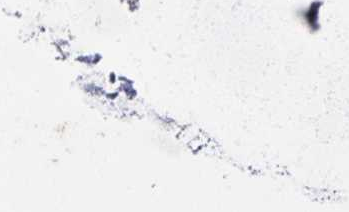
{"staining": {"intensity": "negative", "quantity": "none", "location": "none"}, "tissue": "adipose tissue", "cell_type": "Adipocytes", "image_type": "normal", "snomed": [{"axis": "morphology", "description": "Normal tissue, NOS"}, {"axis": "morphology", "description": "Squamous cell carcinoma, NOS"}, {"axis": "topography", "description": "Cartilage tissue"}, {"axis": "topography", "description": "Bronchus"}, {"axis": "topography", "description": "Lung"}], "caption": "Adipocytes show no significant positivity in benign adipose tissue. (DAB immunohistochemistry with hematoxylin counter stain).", "gene": "FAM120A", "patient": {"sex": "male", "age": 66}}